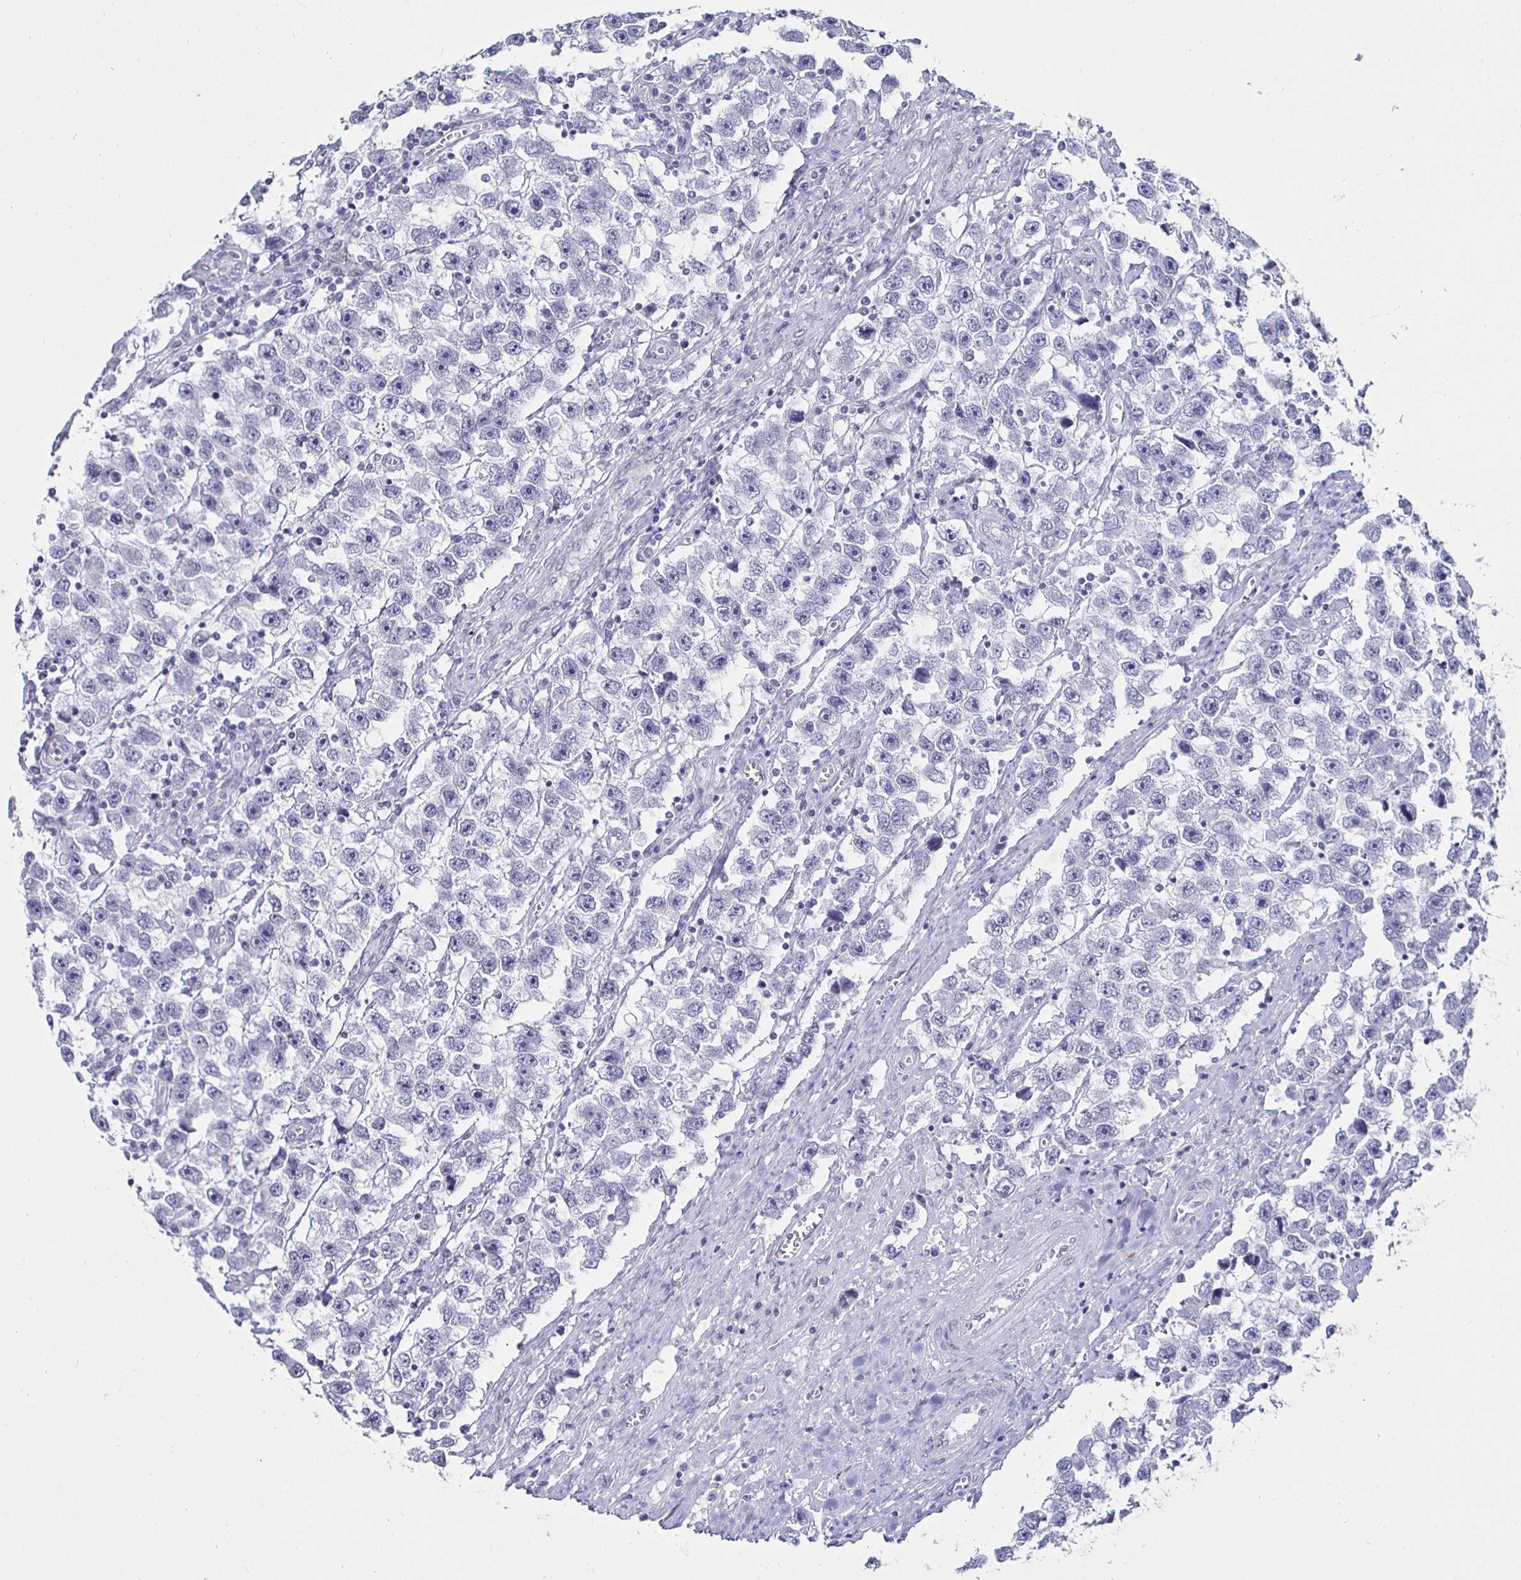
{"staining": {"intensity": "negative", "quantity": "none", "location": "none"}, "tissue": "testis cancer", "cell_type": "Tumor cells", "image_type": "cancer", "snomed": [{"axis": "morphology", "description": "Seminoma, NOS"}, {"axis": "topography", "description": "Testis"}], "caption": "High magnification brightfield microscopy of testis seminoma stained with DAB (3,3'-diaminobenzidine) (brown) and counterstained with hematoxylin (blue): tumor cells show no significant positivity. (DAB immunohistochemistry, high magnification).", "gene": "KRT4", "patient": {"sex": "male", "age": 33}}